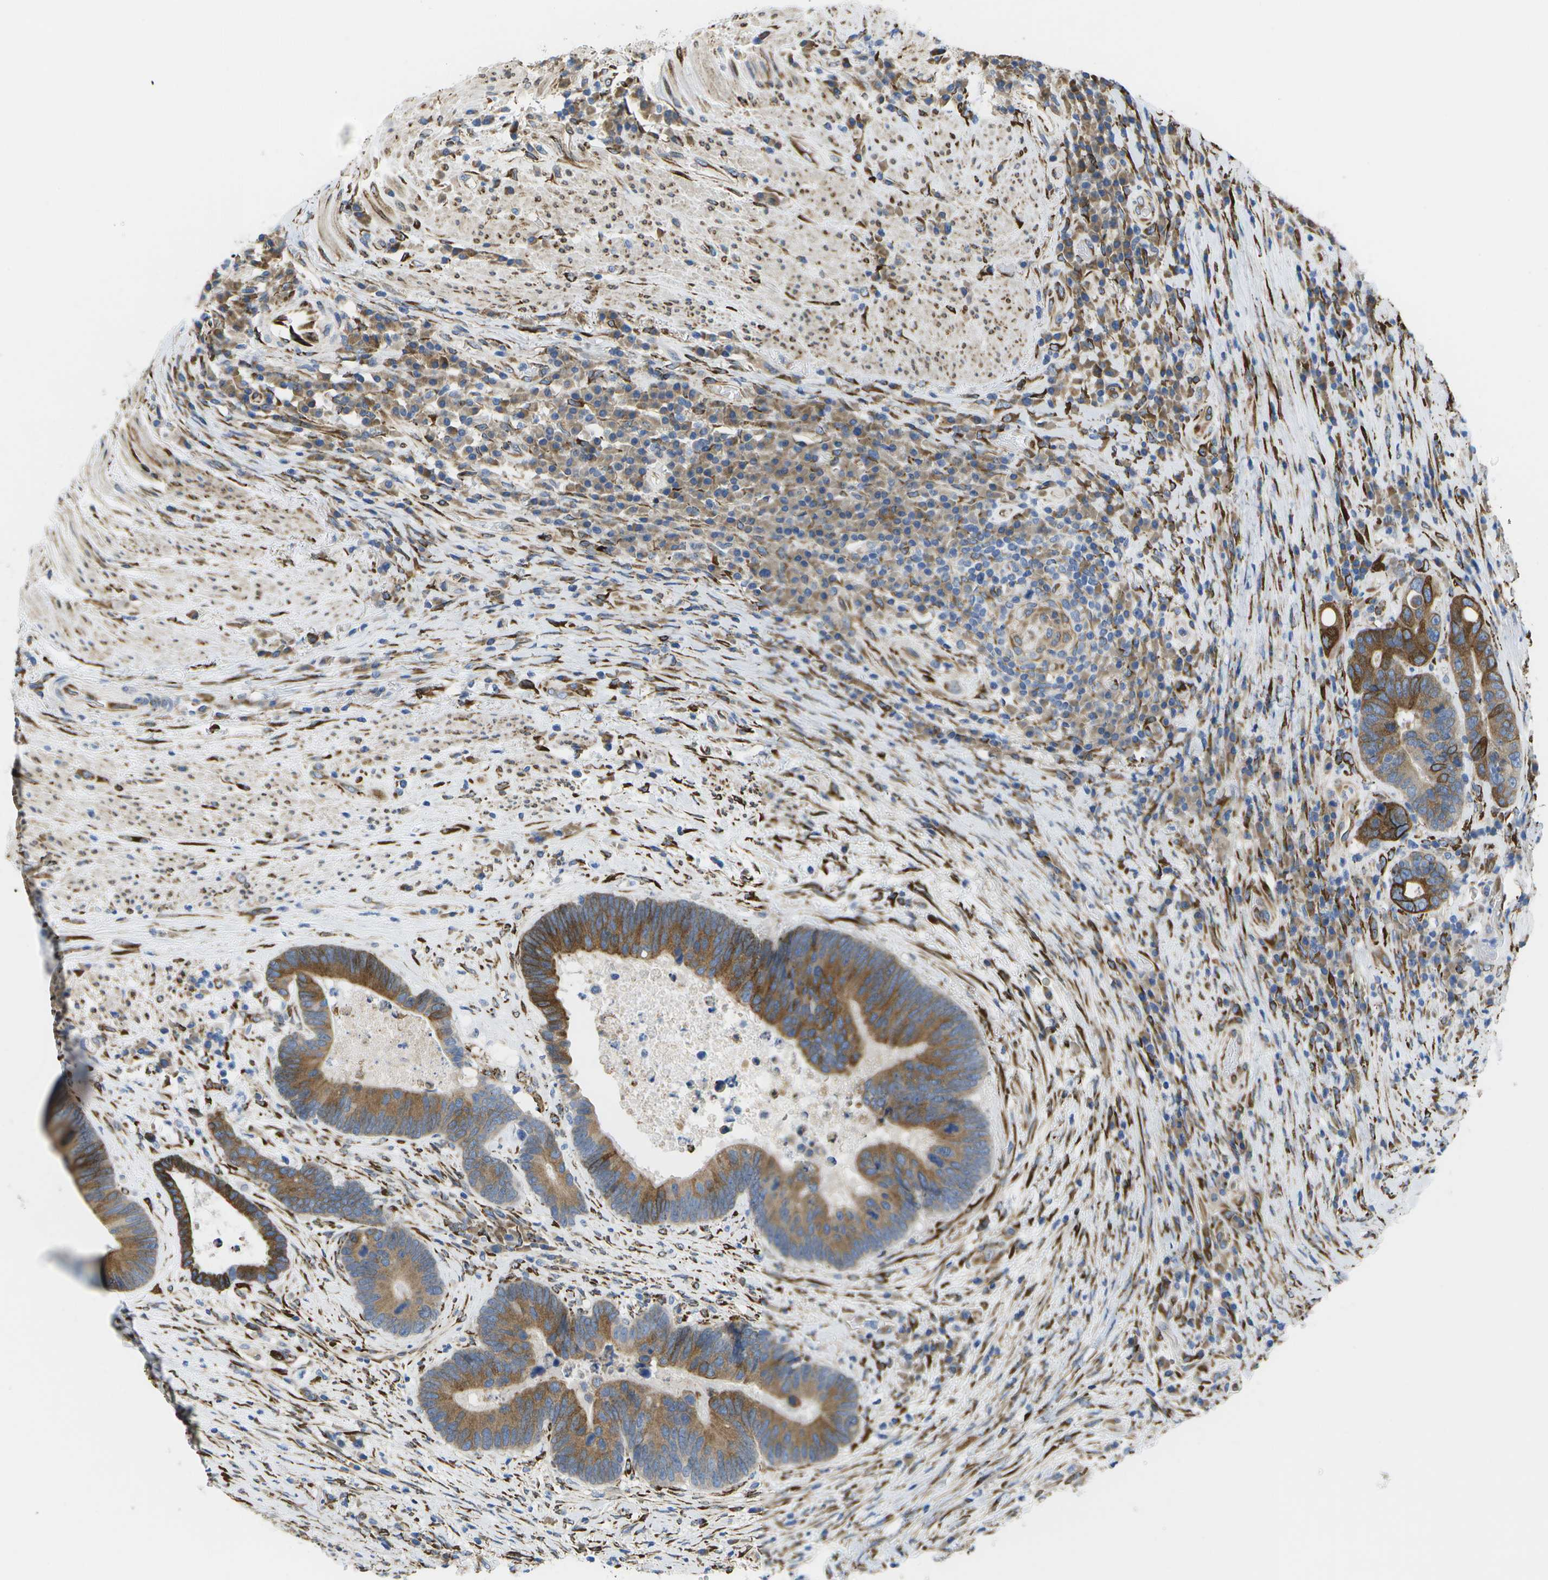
{"staining": {"intensity": "moderate", "quantity": ">75%", "location": "cytoplasmic/membranous"}, "tissue": "colorectal cancer", "cell_type": "Tumor cells", "image_type": "cancer", "snomed": [{"axis": "morphology", "description": "Adenocarcinoma, NOS"}, {"axis": "topography", "description": "Rectum"}], "caption": "An image of colorectal cancer stained for a protein exhibits moderate cytoplasmic/membranous brown staining in tumor cells.", "gene": "ZDHHC17", "patient": {"sex": "female", "age": 89}}